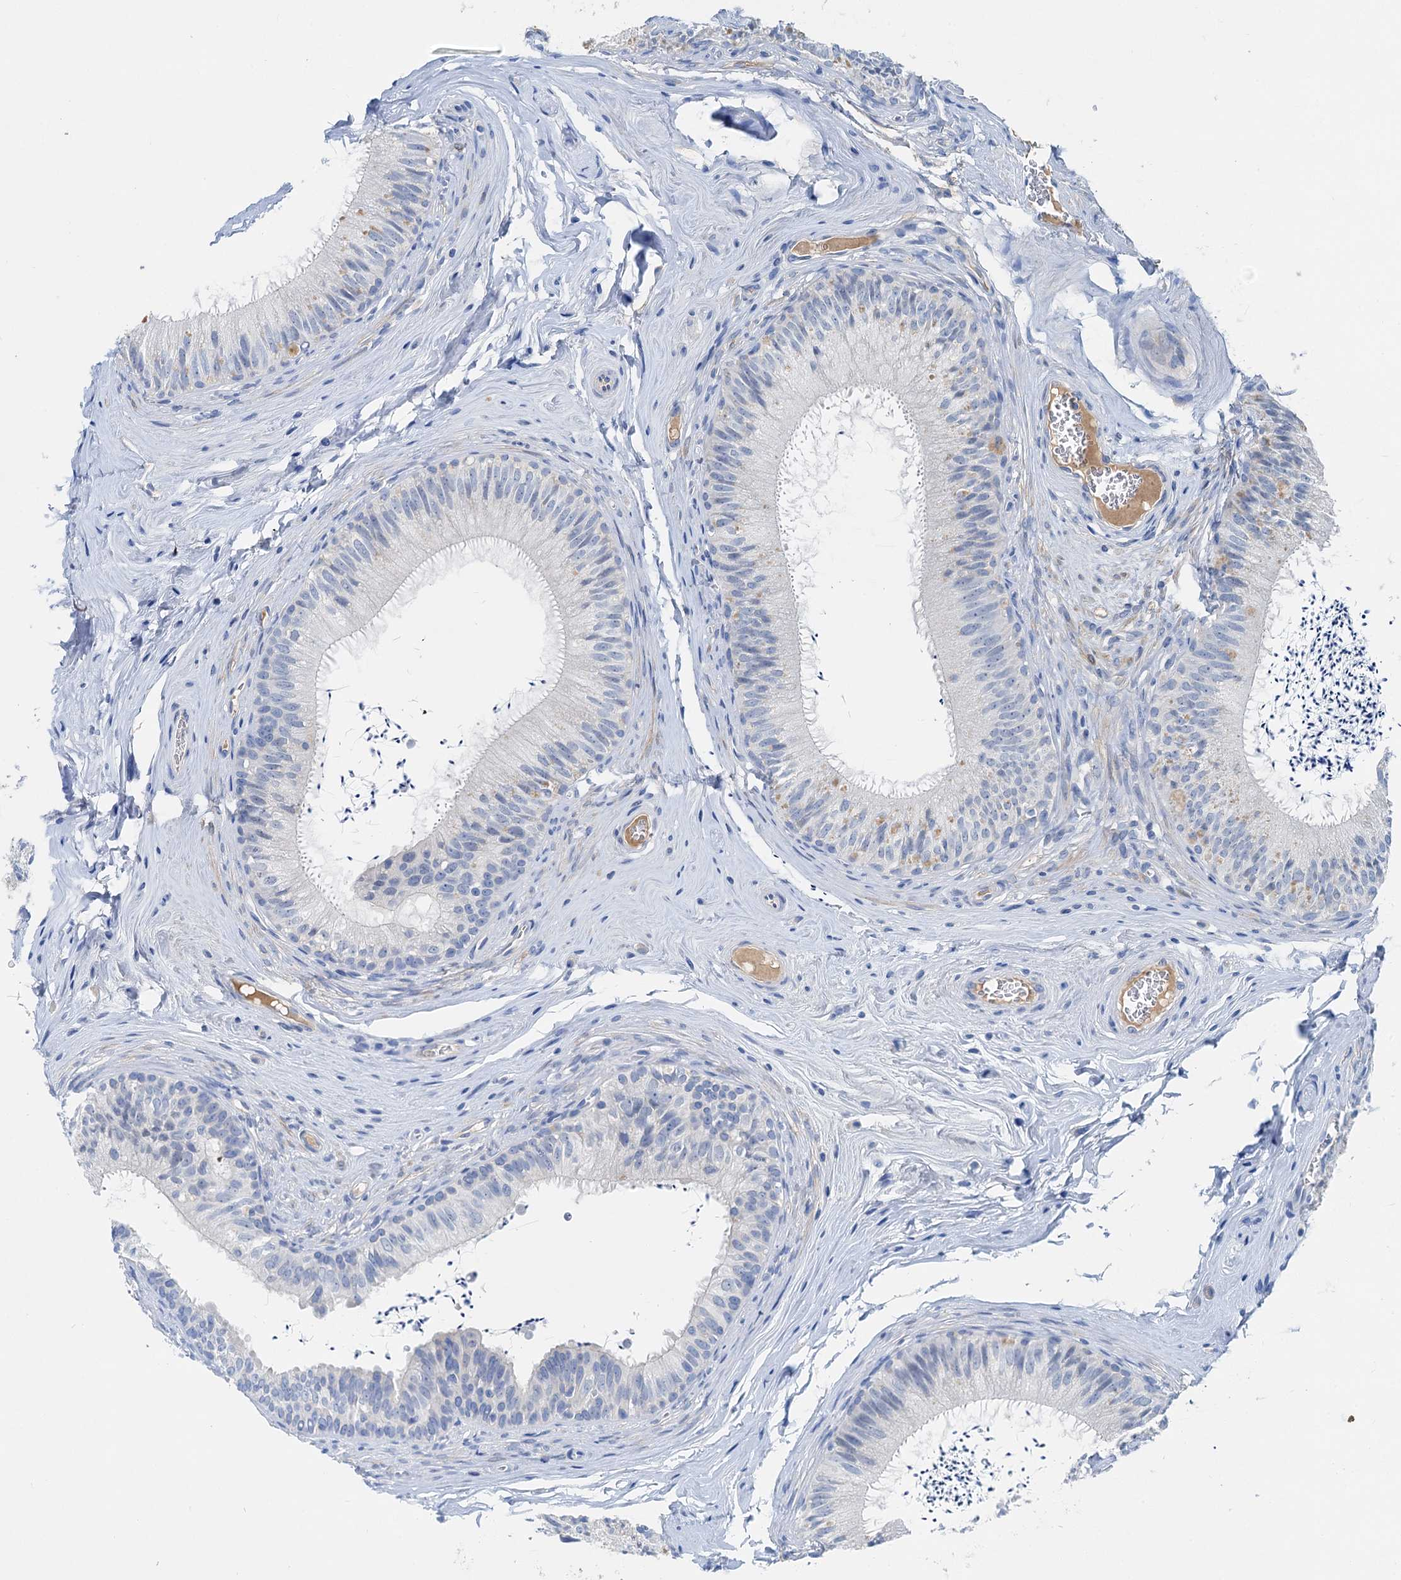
{"staining": {"intensity": "negative", "quantity": "none", "location": "none"}, "tissue": "epididymis", "cell_type": "Glandular cells", "image_type": "normal", "snomed": [{"axis": "morphology", "description": "Normal tissue, NOS"}, {"axis": "topography", "description": "Epididymis"}], "caption": "High magnification brightfield microscopy of normal epididymis stained with DAB (3,3'-diaminobenzidine) (brown) and counterstained with hematoxylin (blue): glandular cells show no significant expression.", "gene": "OTOA", "patient": {"sex": "male", "age": 46}}